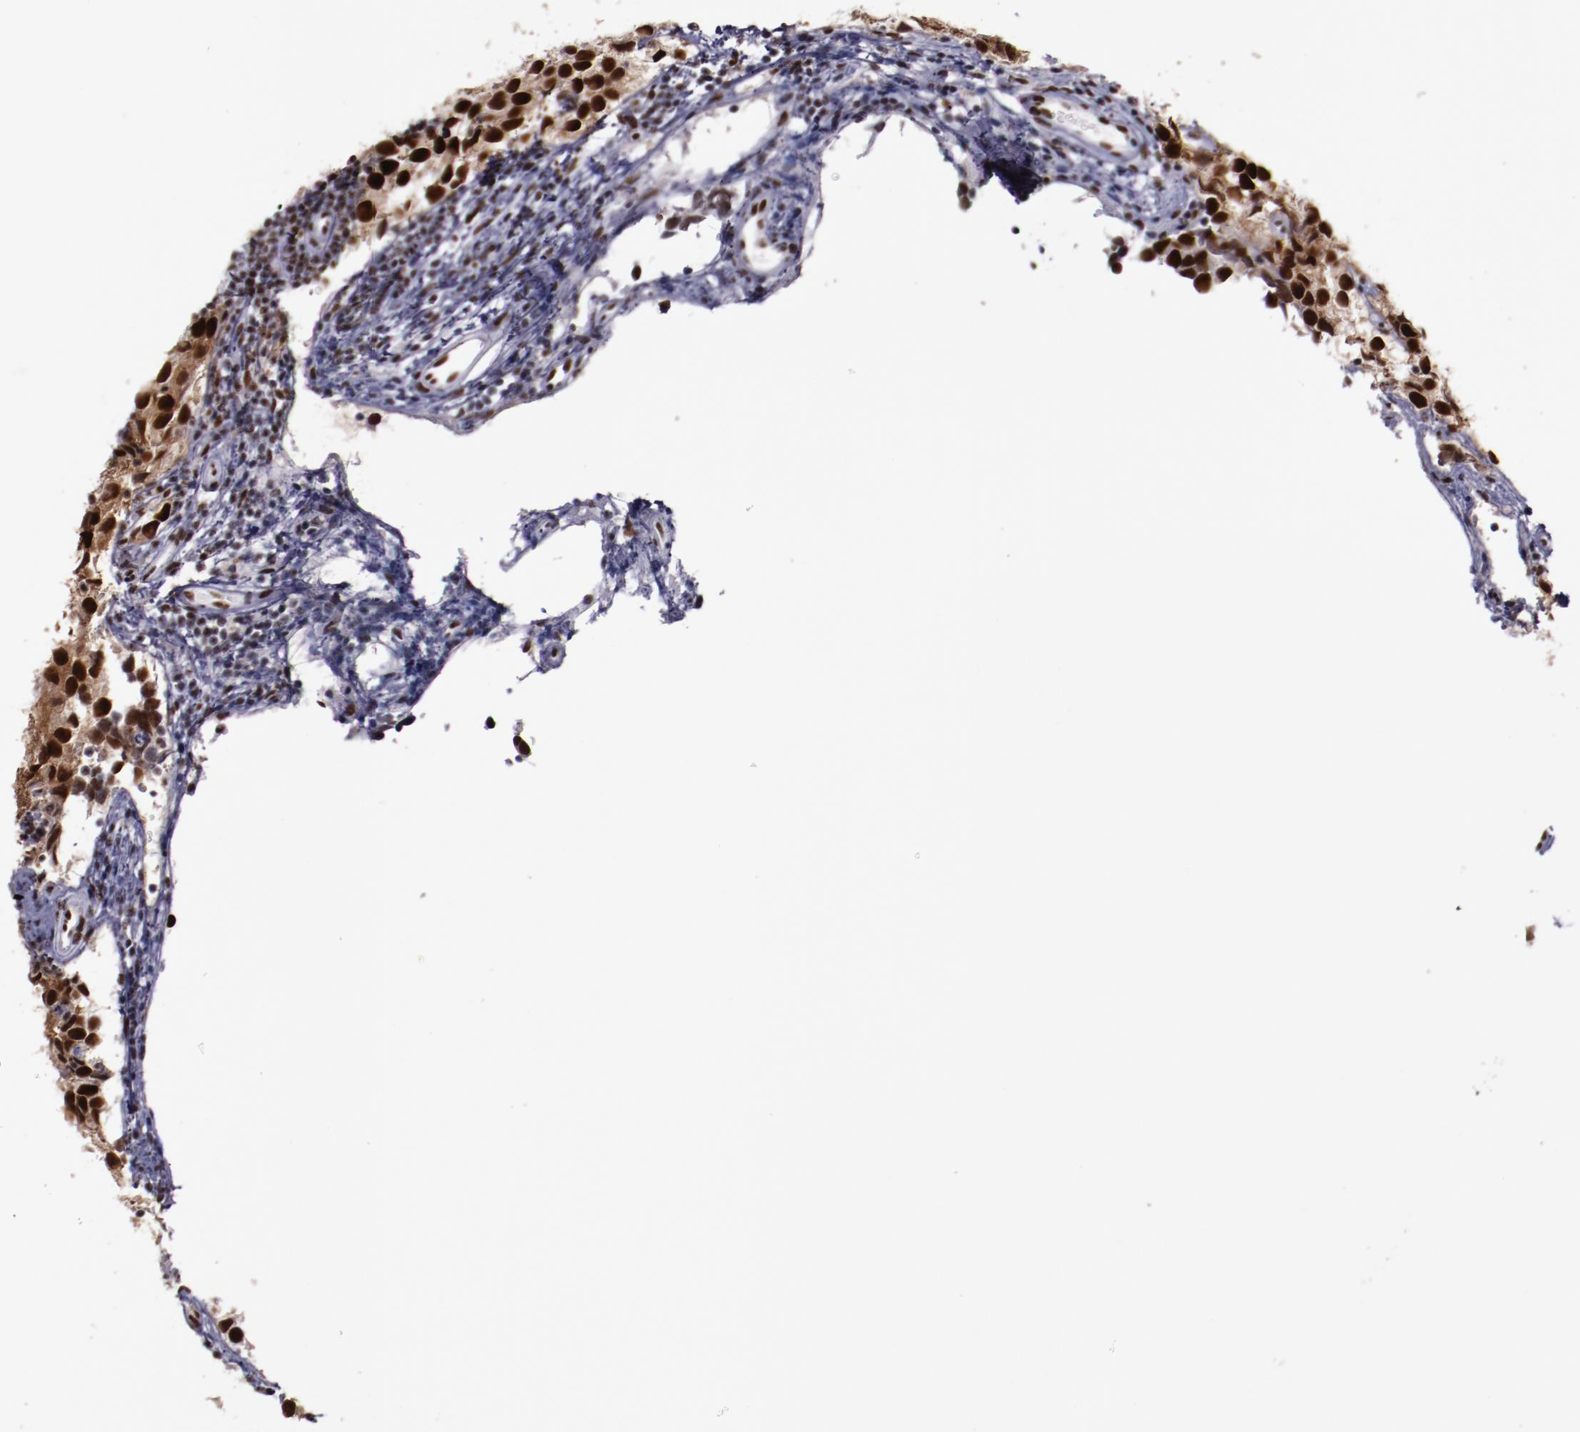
{"staining": {"intensity": "strong", "quantity": ">75%", "location": "nuclear"}, "tissue": "testis cancer", "cell_type": "Tumor cells", "image_type": "cancer", "snomed": [{"axis": "morphology", "description": "Seminoma, NOS"}, {"axis": "topography", "description": "Testis"}], "caption": "Immunohistochemical staining of testis seminoma reveals high levels of strong nuclear protein positivity in about >75% of tumor cells.", "gene": "PPP4R3A", "patient": {"sex": "male", "age": 39}}